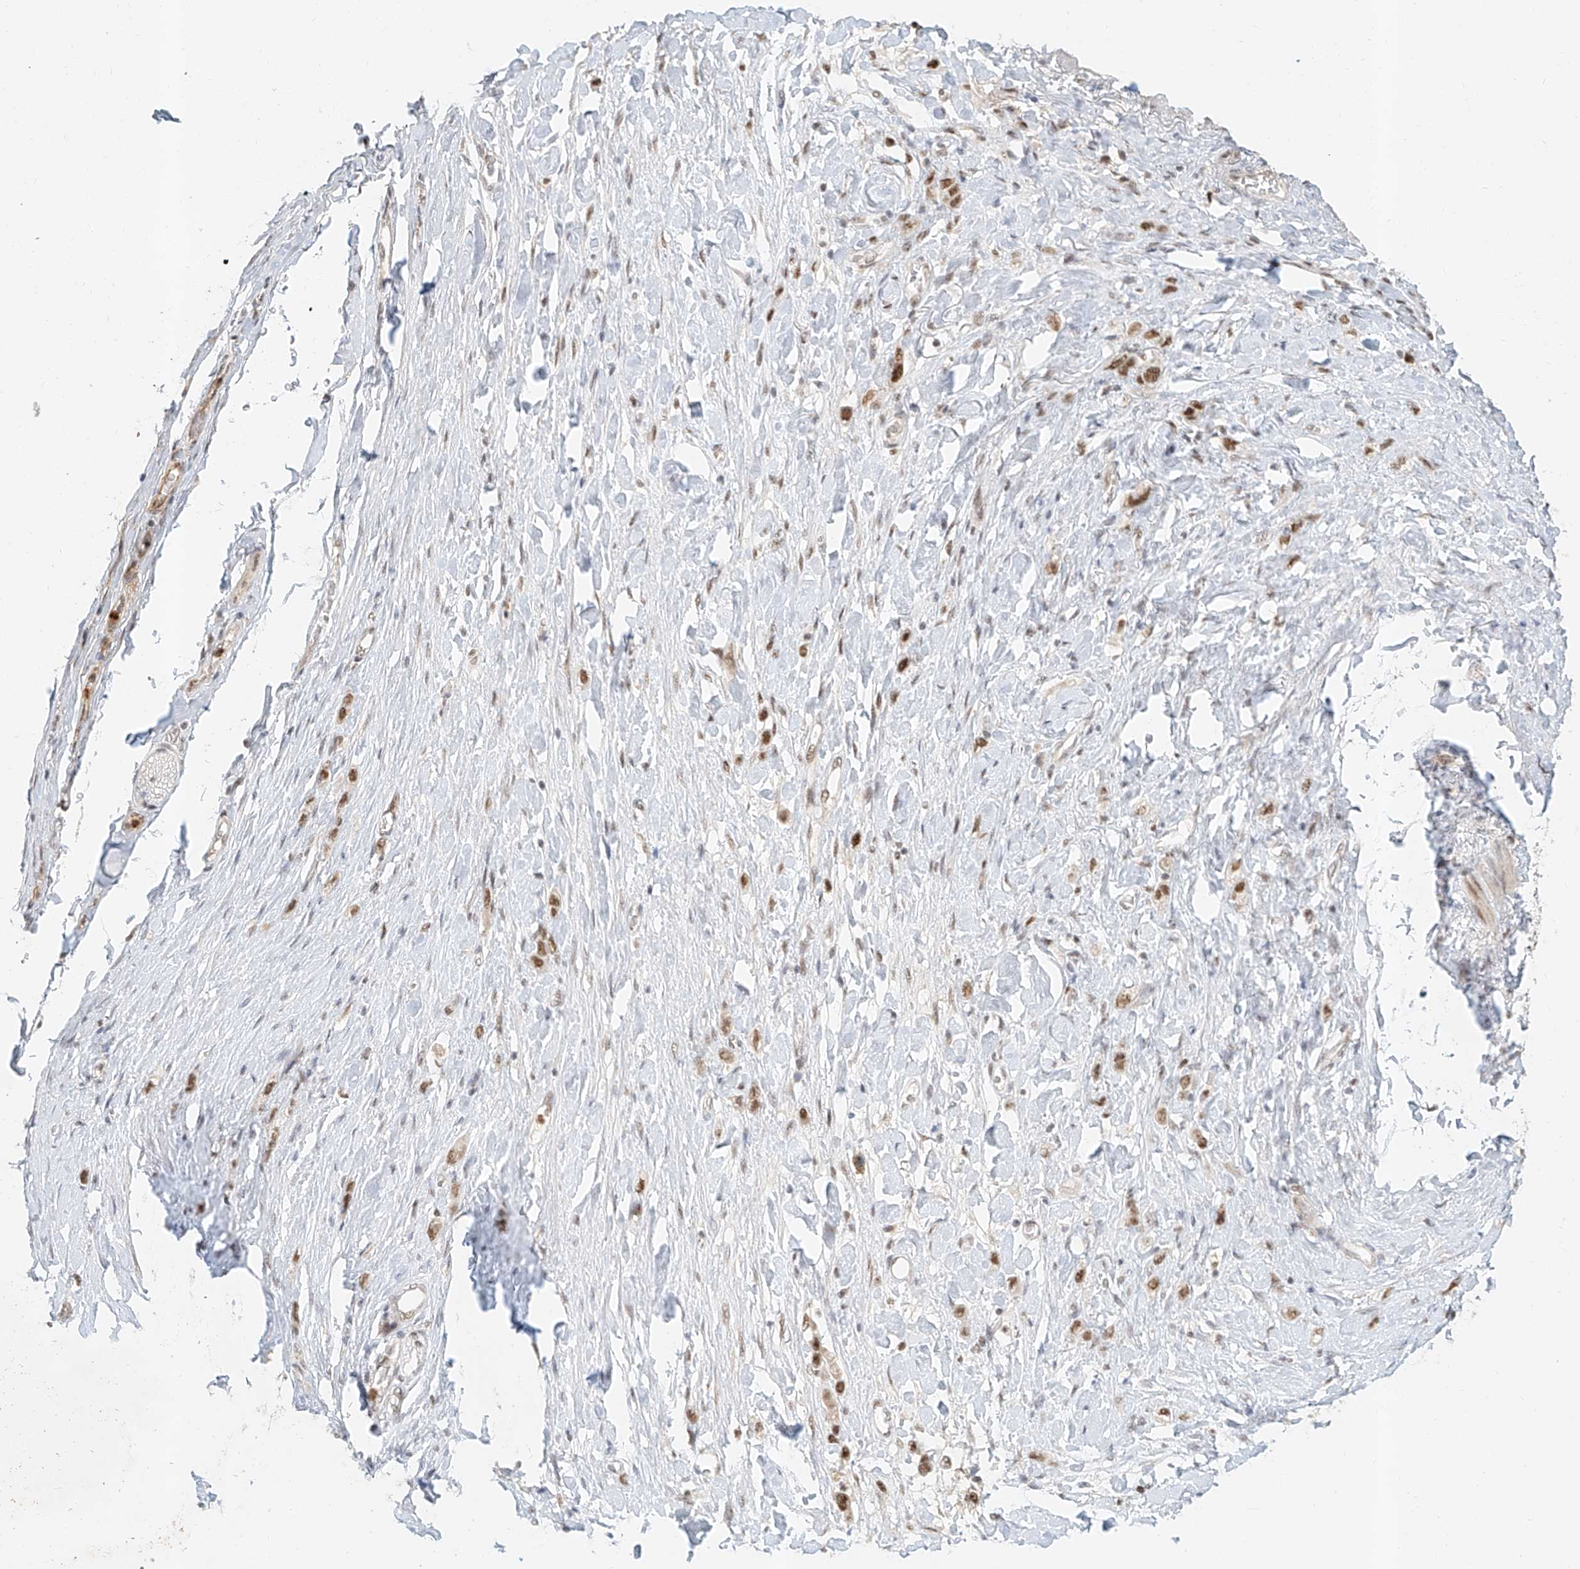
{"staining": {"intensity": "moderate", "quantity": ">75%", "location": "nuclear"}, "tissue": "stomach cancer", "cell_type": "Tumor cells", "image_type": "cancer", "snomed": [{"axis": "morphology", "description": "Adenocarcinoma, NOS"}, {"axis": "topography", "description": "Stomach"}], "caption": "A brown stain labels moderate nuclear positivity of a protein in human adenocarcinoma (stomach) tumor cells. (DAB (3,3'-diaminobenzidine) IHC, brown staining for protein, blue staining for nuclei).", "gene": "CXorf58", "patient": {"sex": "female", "age": 65}}